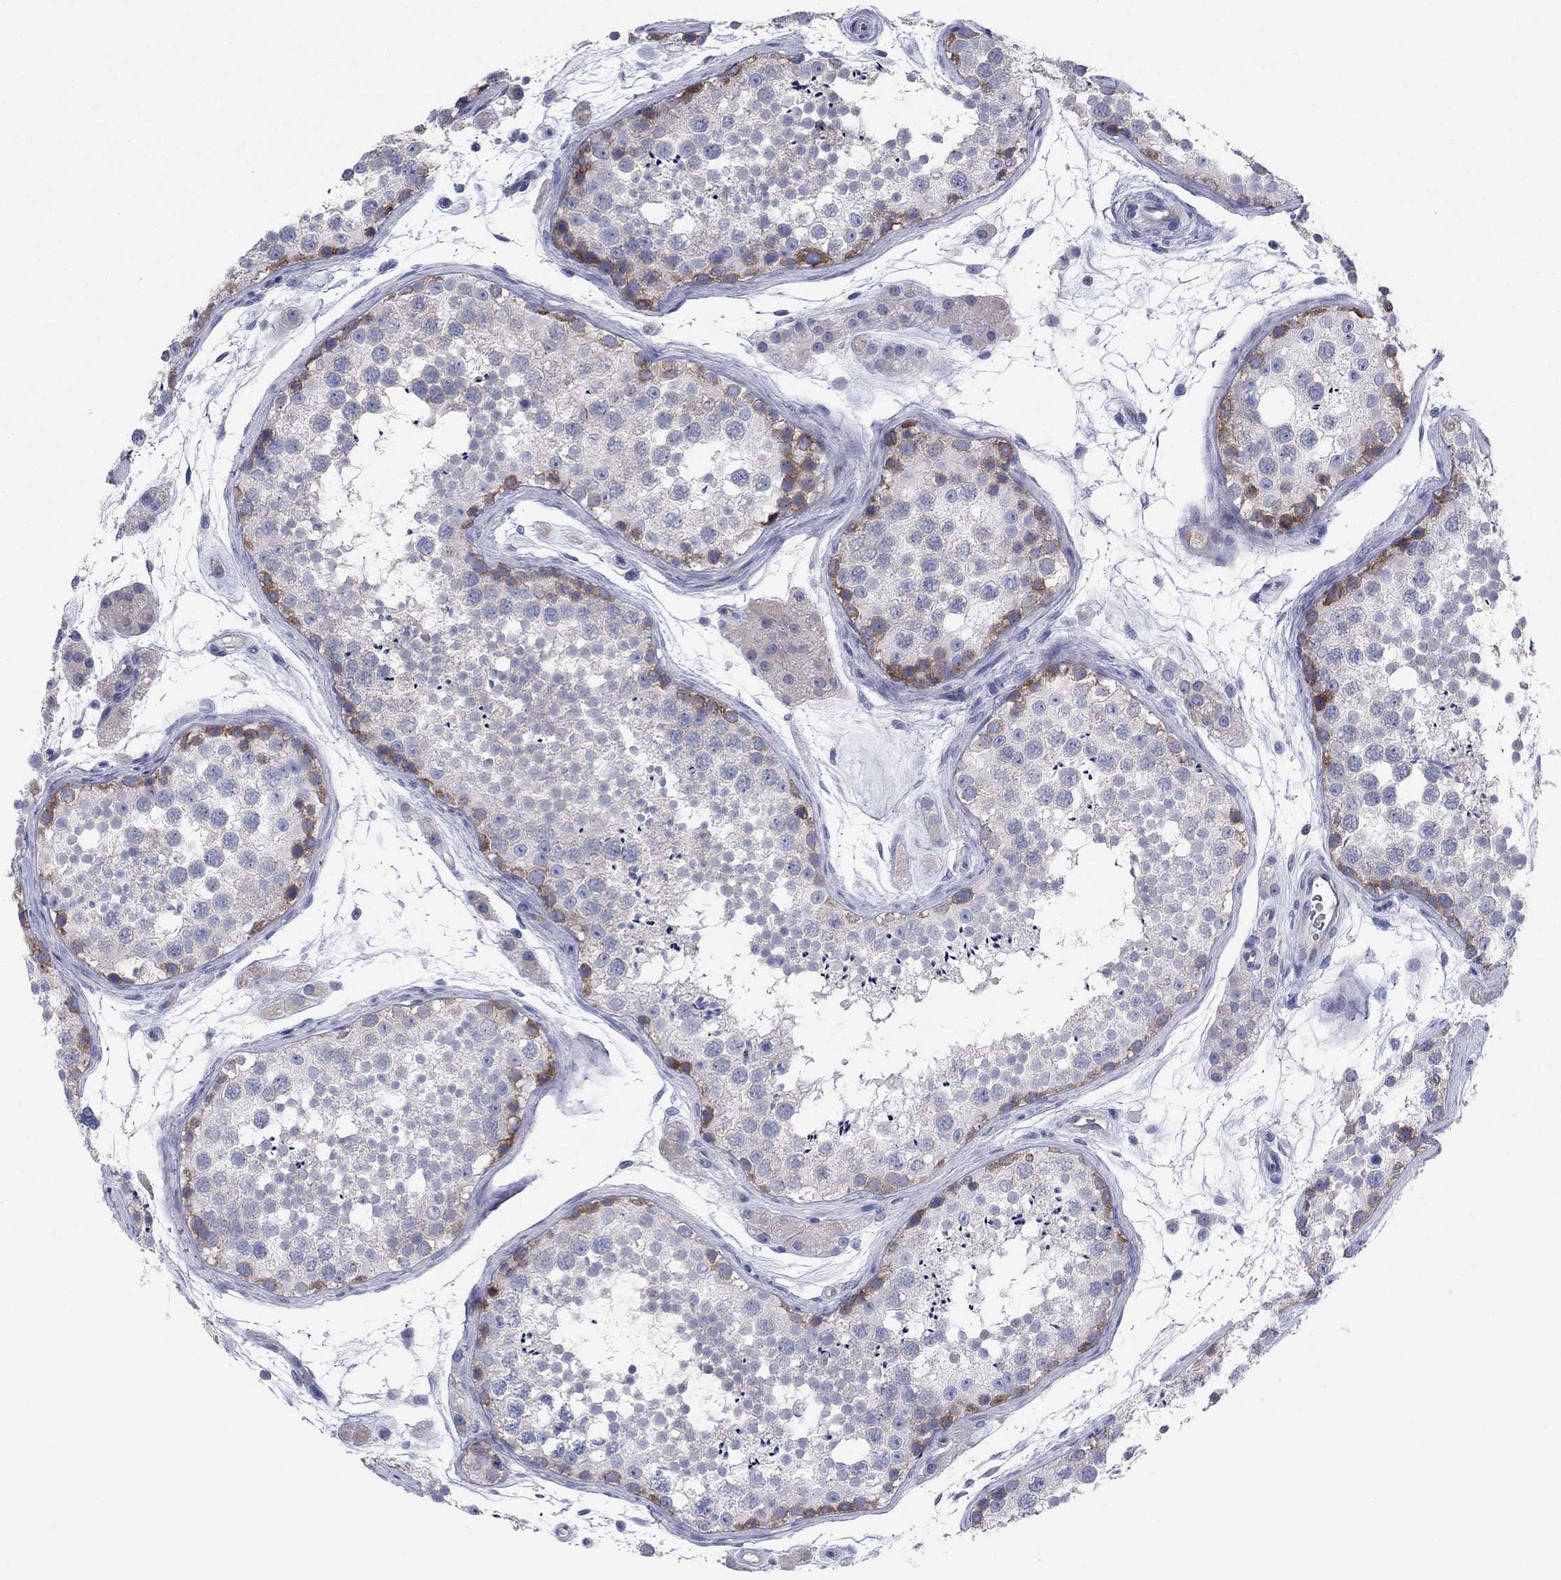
{"staining": {"intensity": "moderate", "quantity": "<25%", "location": "cytoplasmic/membranous"}, "tissue": "testis", "cell_type": "Cells in seminiferous ducts", "image_type": "normal", "snomed": [{"axis": "morphology", "description": "Normal tissue, NOS"}, {"axis": "topography", "description": "Testis"}], "caption": "Immunohistochemistry staining of normal testis, which shows low levels of moderate cytoplasmic/membranous expression in about <25% of cells in seminiferous ducts indicating moderate cytoplasmic/membranous protein positivity. The staining was performed using DAB (brown) for protein detection and nuclei were counterstained in hematoxylin (blue).", "gene": "PVR", "patient": {"sex": "male", "age": 41}}